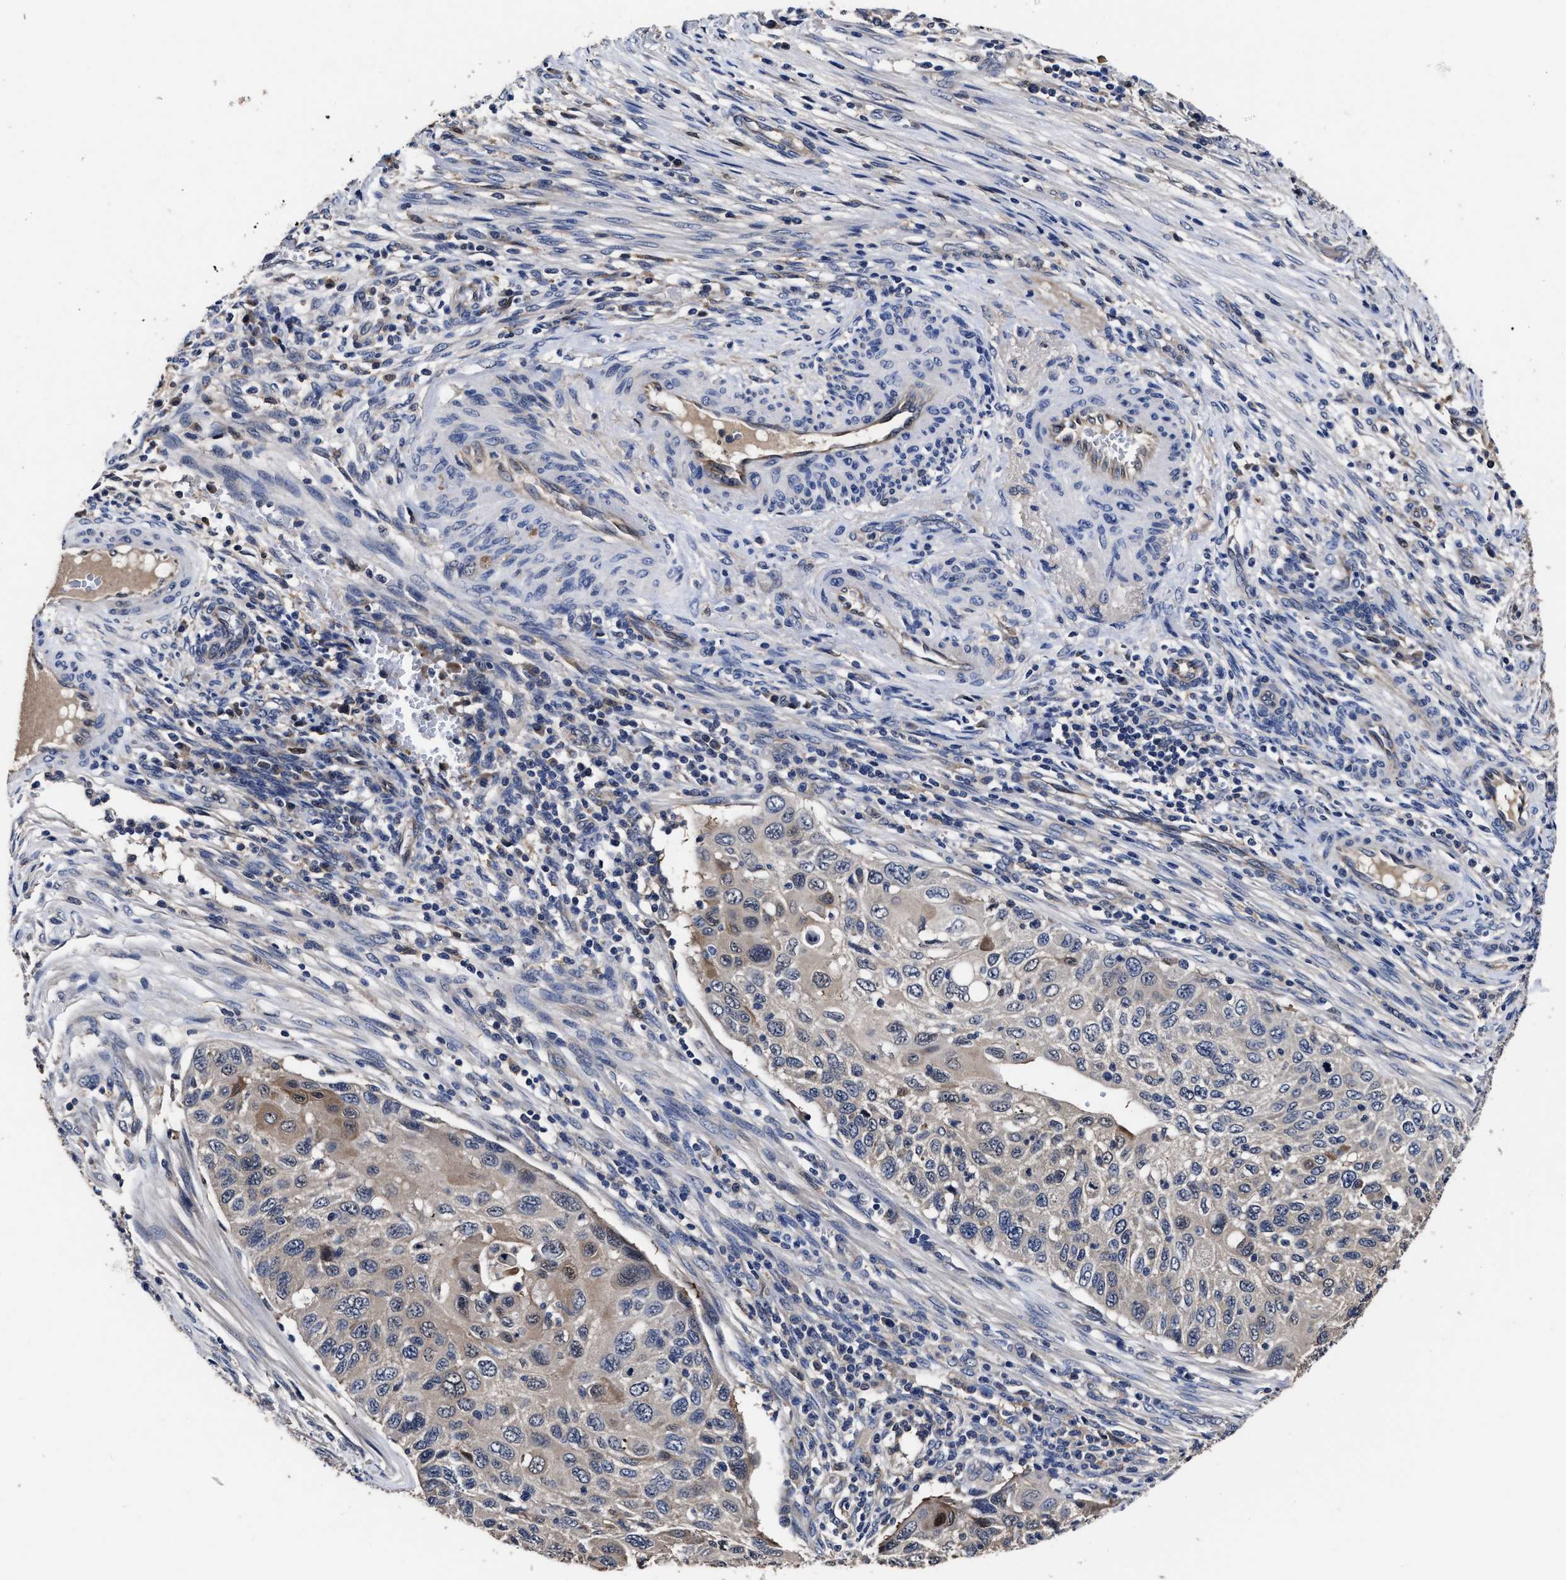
{"staining": {"intensity": "weak", "quantity": "<25%", "location": "cytoplasmic/membranous"}, "tissue": "cervical cancer", "cell_type": "Tumor cells", "image_type": "cancer", "snomed": [{"axis": "morphology", "description": "Squamous cell carcinoma, NOS"}, {"axis": "topography", "description": "Cervix"}], "caption": "Immunohistochemical staining of squamous cell carcinoma (cervical) exhibits no significant expression in tumor cells.", "gene": "SOCS5", "patient": {"sex": "female", "age": 70}}